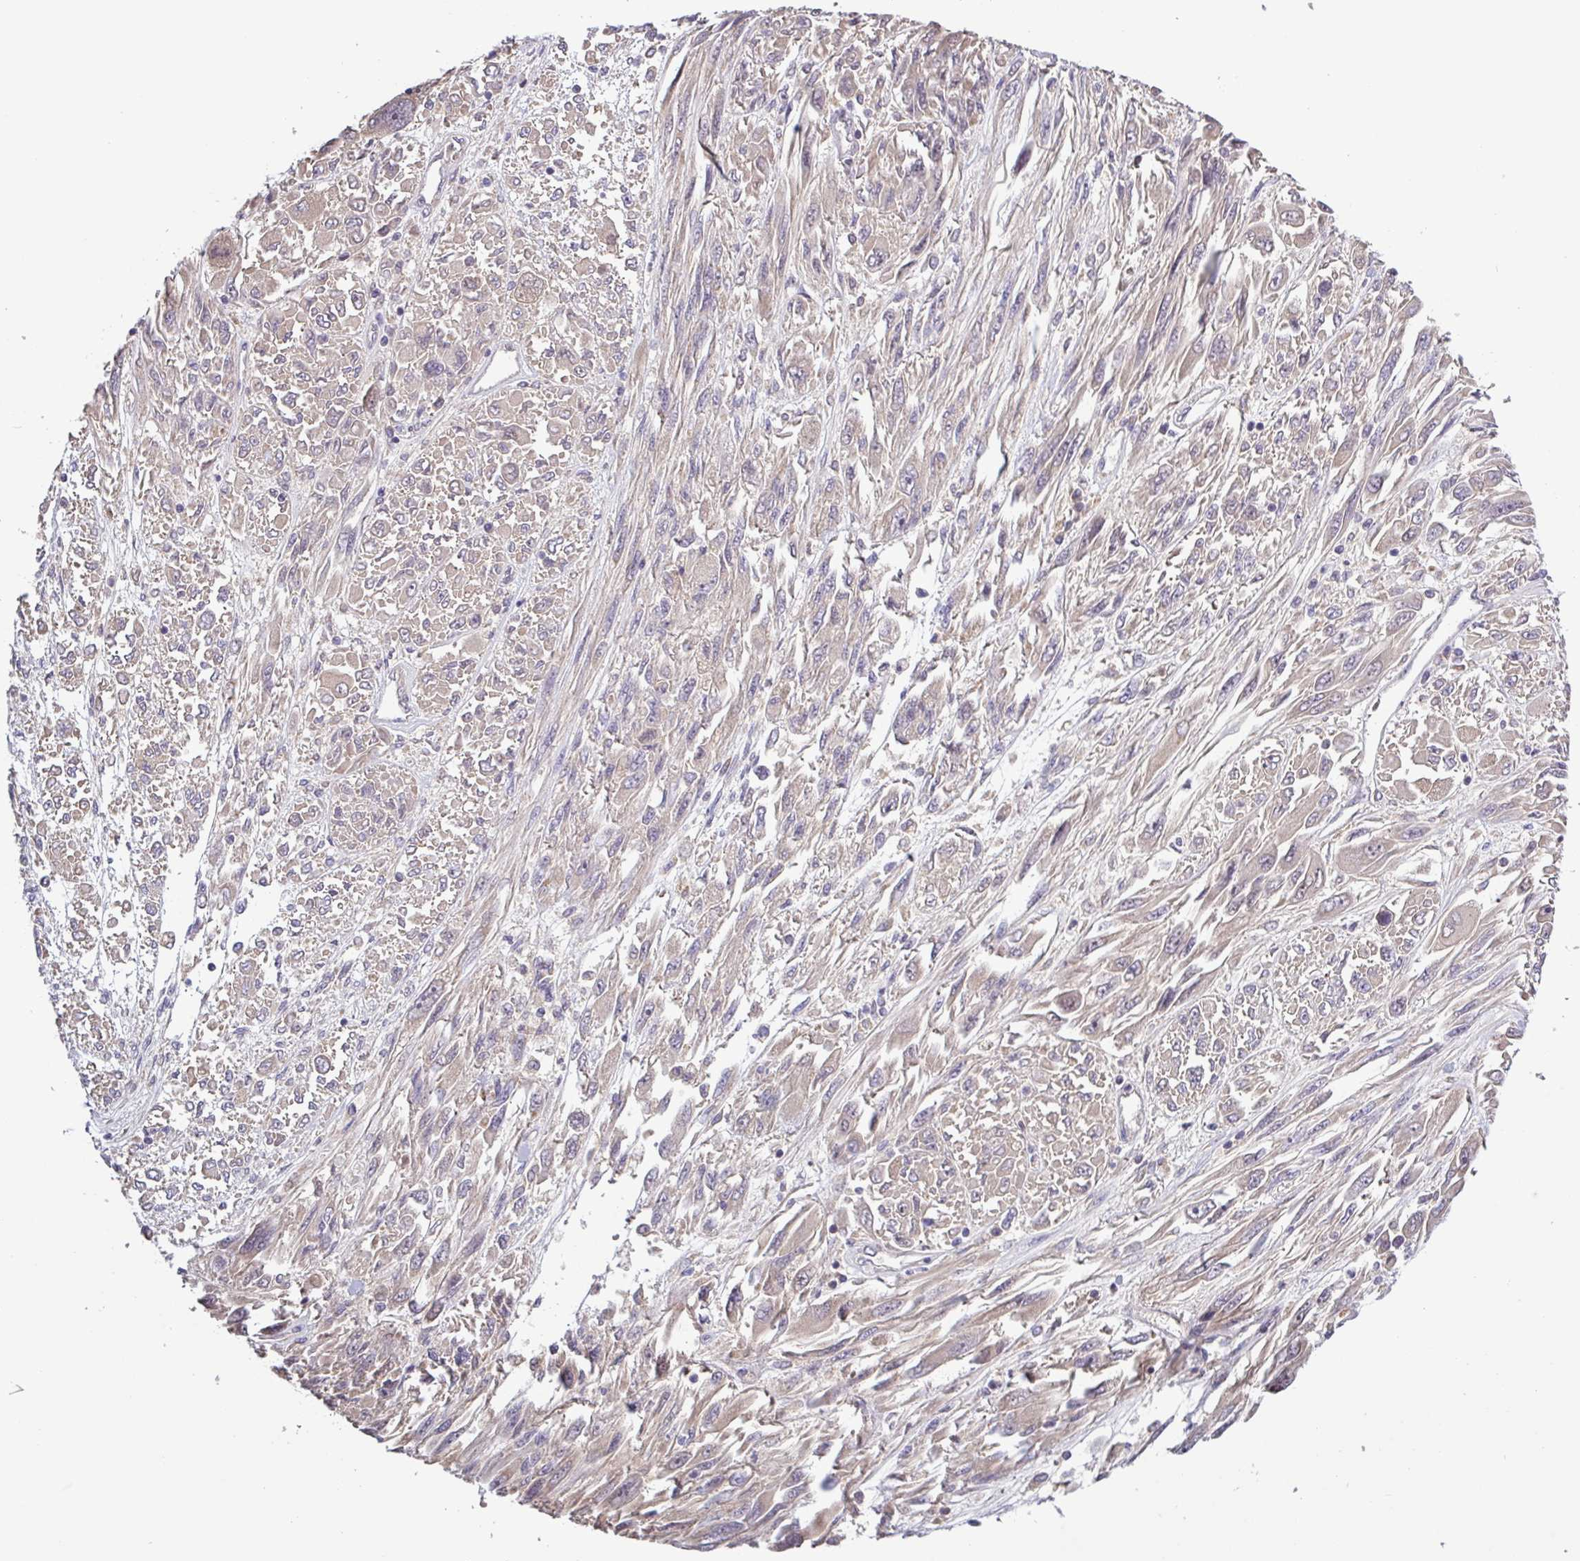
{"staining": {"intensity": "negative", "quantity": "none", "location": "none"}, "tissue": "melanoma", "cell_type": "Tumor cells", "image_type": "cancer", "snomed": [{"axis": "morphology", "description": "Malignant melanoma, NOS"}, {"axis": "topography", "description": "Skin"}], "caption": "Tumor cells show no significant expression in malignant melanoma. Nuclei are stained in blue.", "gene": "SFTPB", "patient": {"sex": "female", "age": 91}}